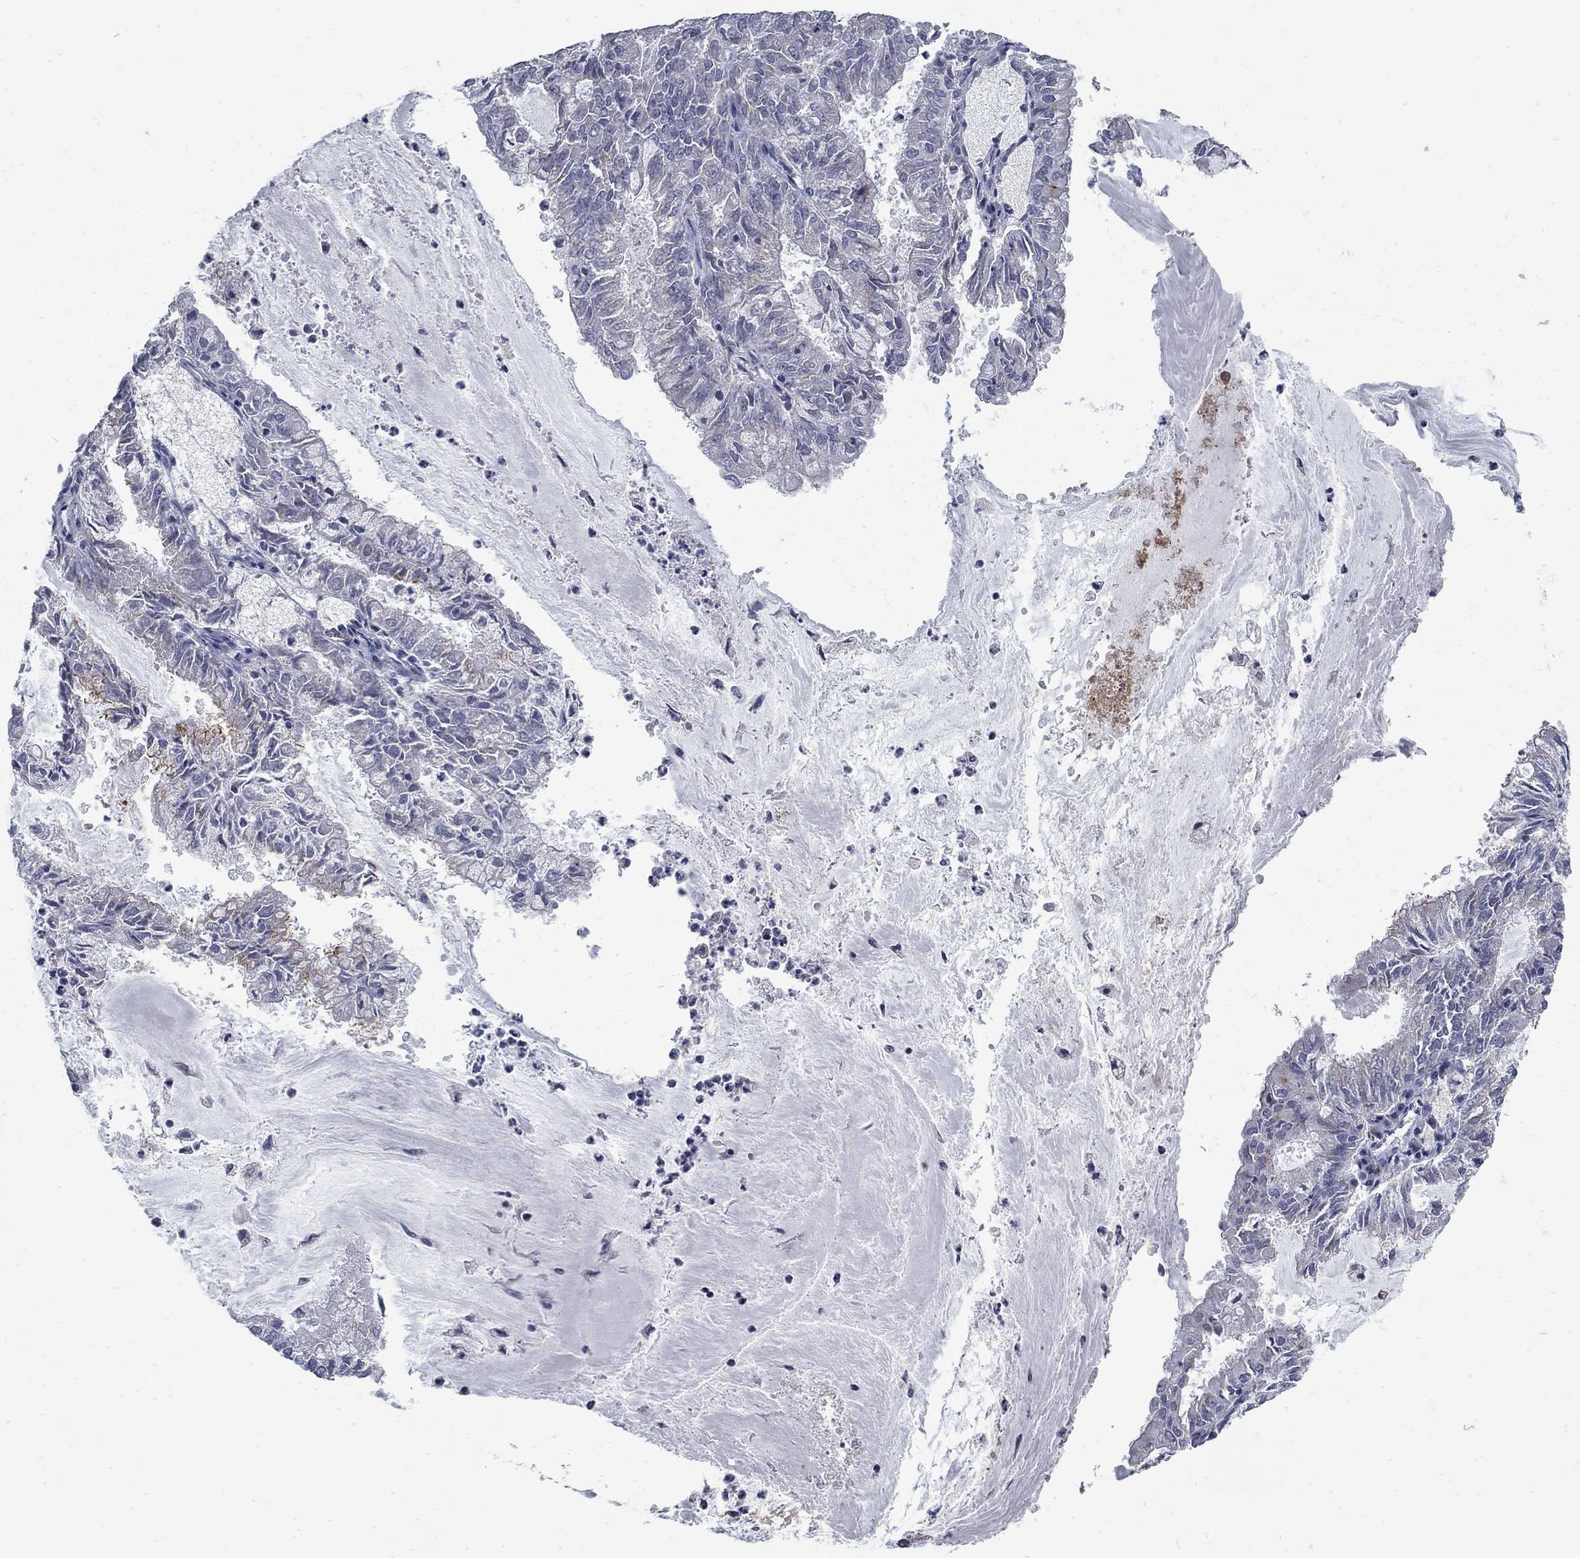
{"staining": {"intensity": "strong", "quantity": "<25%", "location": "cytoplasmic/membranous"}, "tissue": "endometrial cancer", "cell_type": "Tumor cells", "image_type": "cancer", "snomed": [{"axis": "morphology", "description": "Adenocarcinoma, NOS"}, {"axis": "topography", "description": "Endometrium"}], "caption": "An immunohistochemistry photomicrograph of tumor tissue is shown. Protein staining in brown labels strong cytoplasmic/membranous positivity in endometrial cancer (adenocarcinoma) within tumor cells.", "gene": "KIAA0319L", "patient": {"sex": "female", "age": 57}}